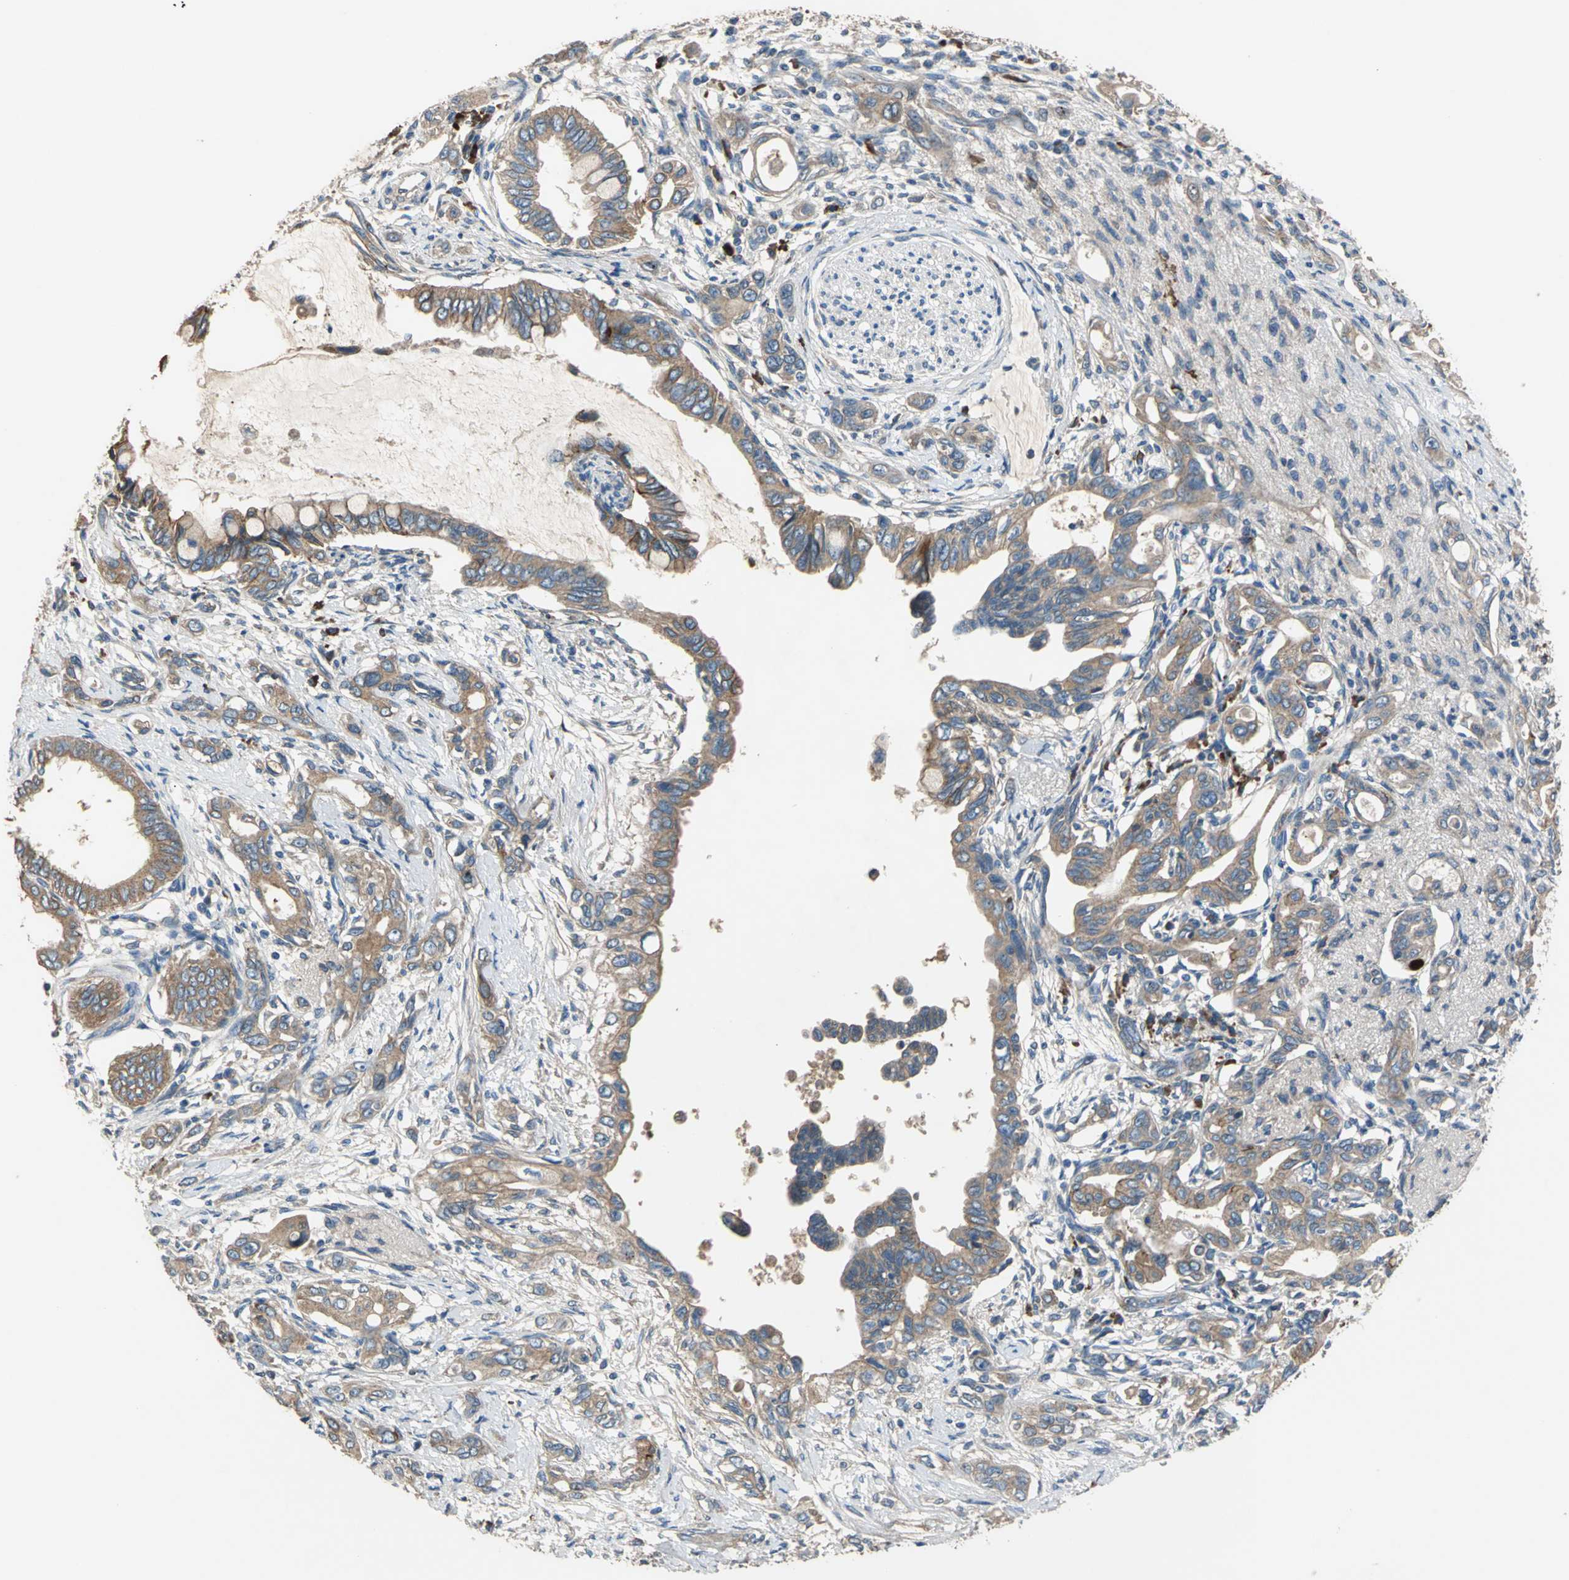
{"staining": {"intensity": "moderate", "quantity": ">75%", "location": "cytoplasmic/membranous"}, "tissue": "pancreatic cancer", "cell_type": "Tumor cells", "image_type": "cancer", "snomed": [{"axis": "morphology", "description": "Adenocarcinoma, NOS"}, {"axis": "topography", "description": "Pancreas"}], "caption": "Protein staining by immunohistochemistry displays moderate cytoplasmic/membranous staining in approximately >75% of tumor cells in pancreatic adenocarcinoma.", "gene": "HEPH", "patient": {"sex": "female", "age": 60}}